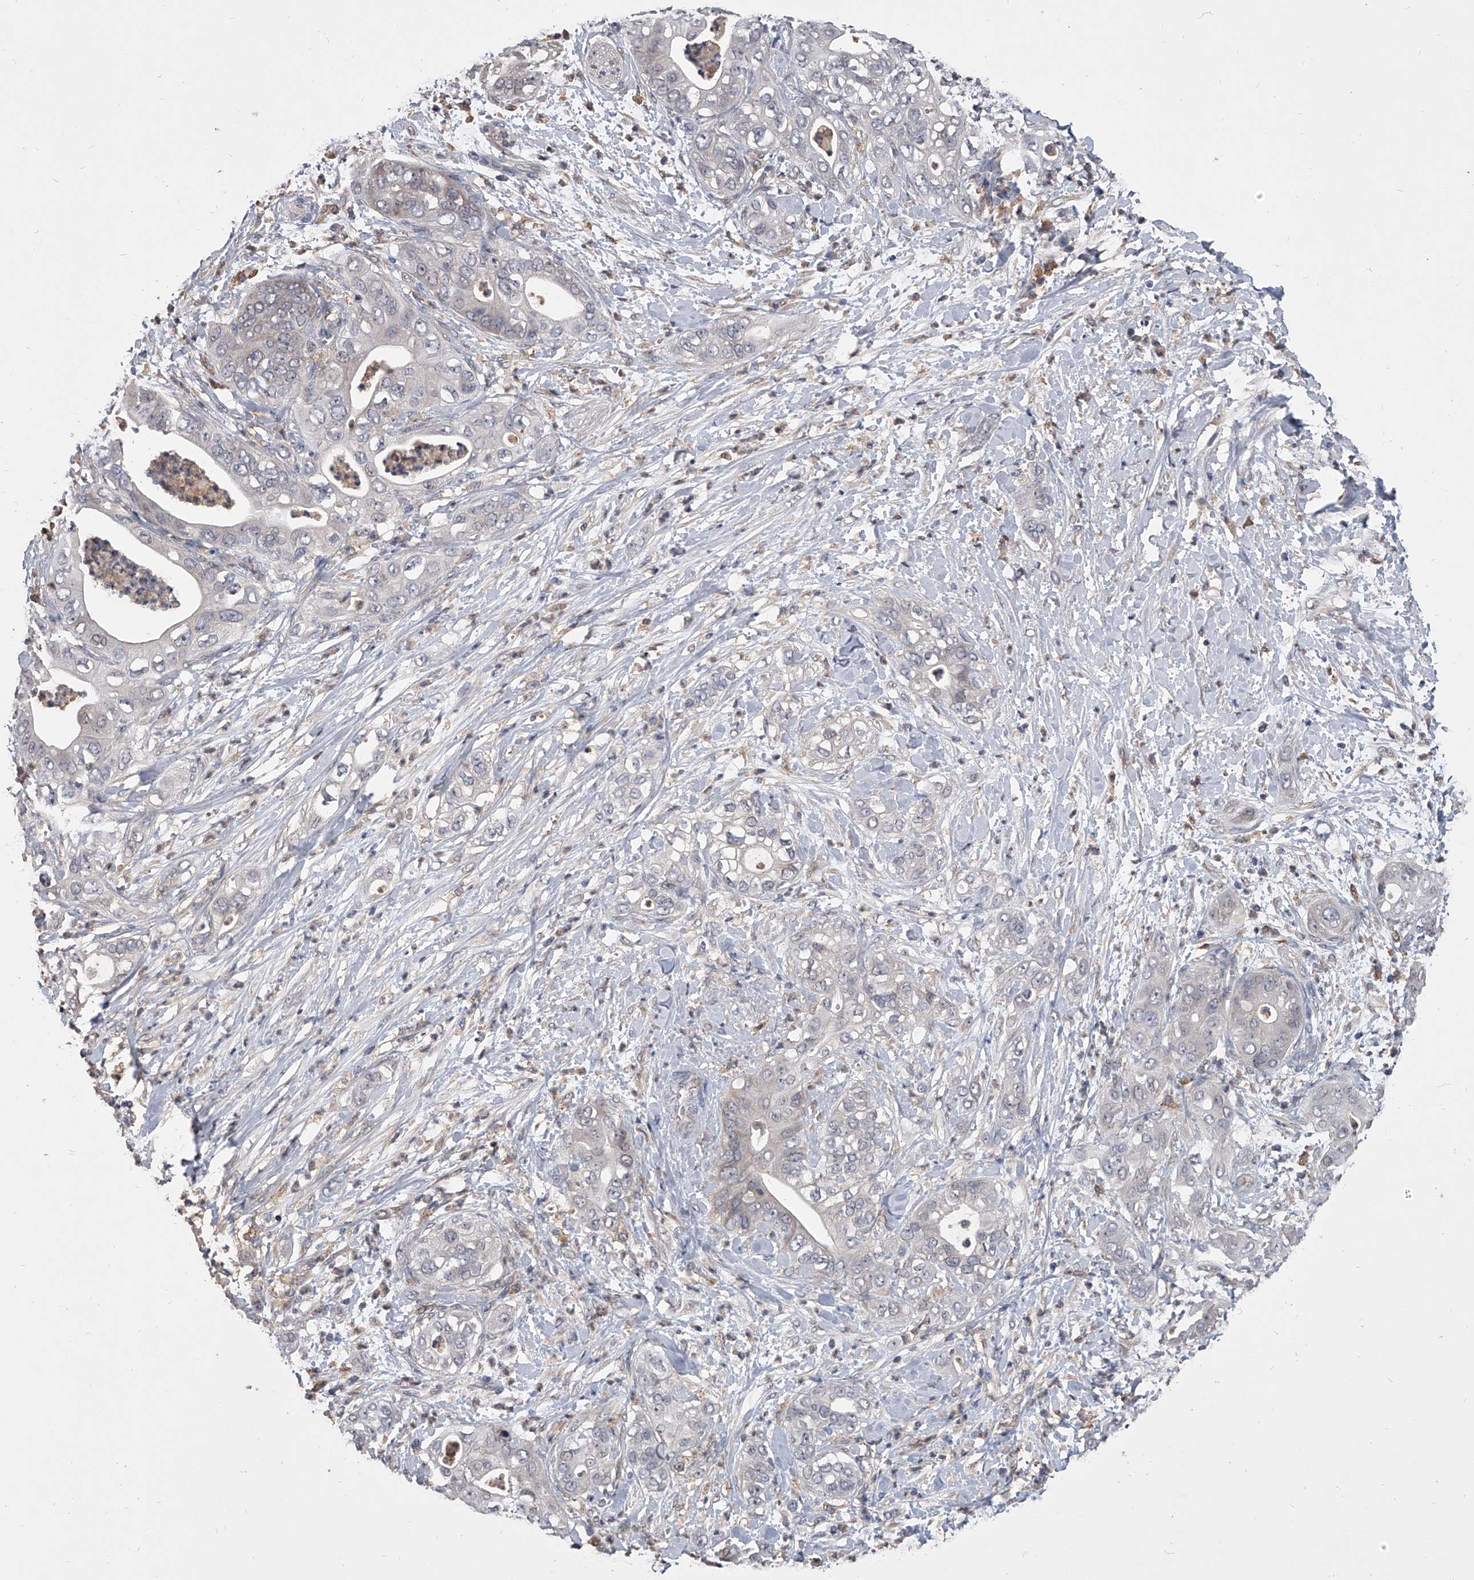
{"staining": {"intensity": "negative", "quantity": "none", "location": "none"}, "tissue": "pancreatic cancer", "cell_type": "Tumor cells", "image_type": "cancer", "snomed": [{"axis": "morphology", "description": "Adenocarcinoma, NOS"}, {"axis": "topography", "description": "Pancreas"}], "caption": "High magnification brightfield microscopy of pancreatic cancer (adenocarcinoma) stained with DAB (brown) and counterstained with hematoxylin (blue): tumor cells show no significant expression.", "gene": "MAP4K3", "patient": {"sex": "female", "age": 78}}